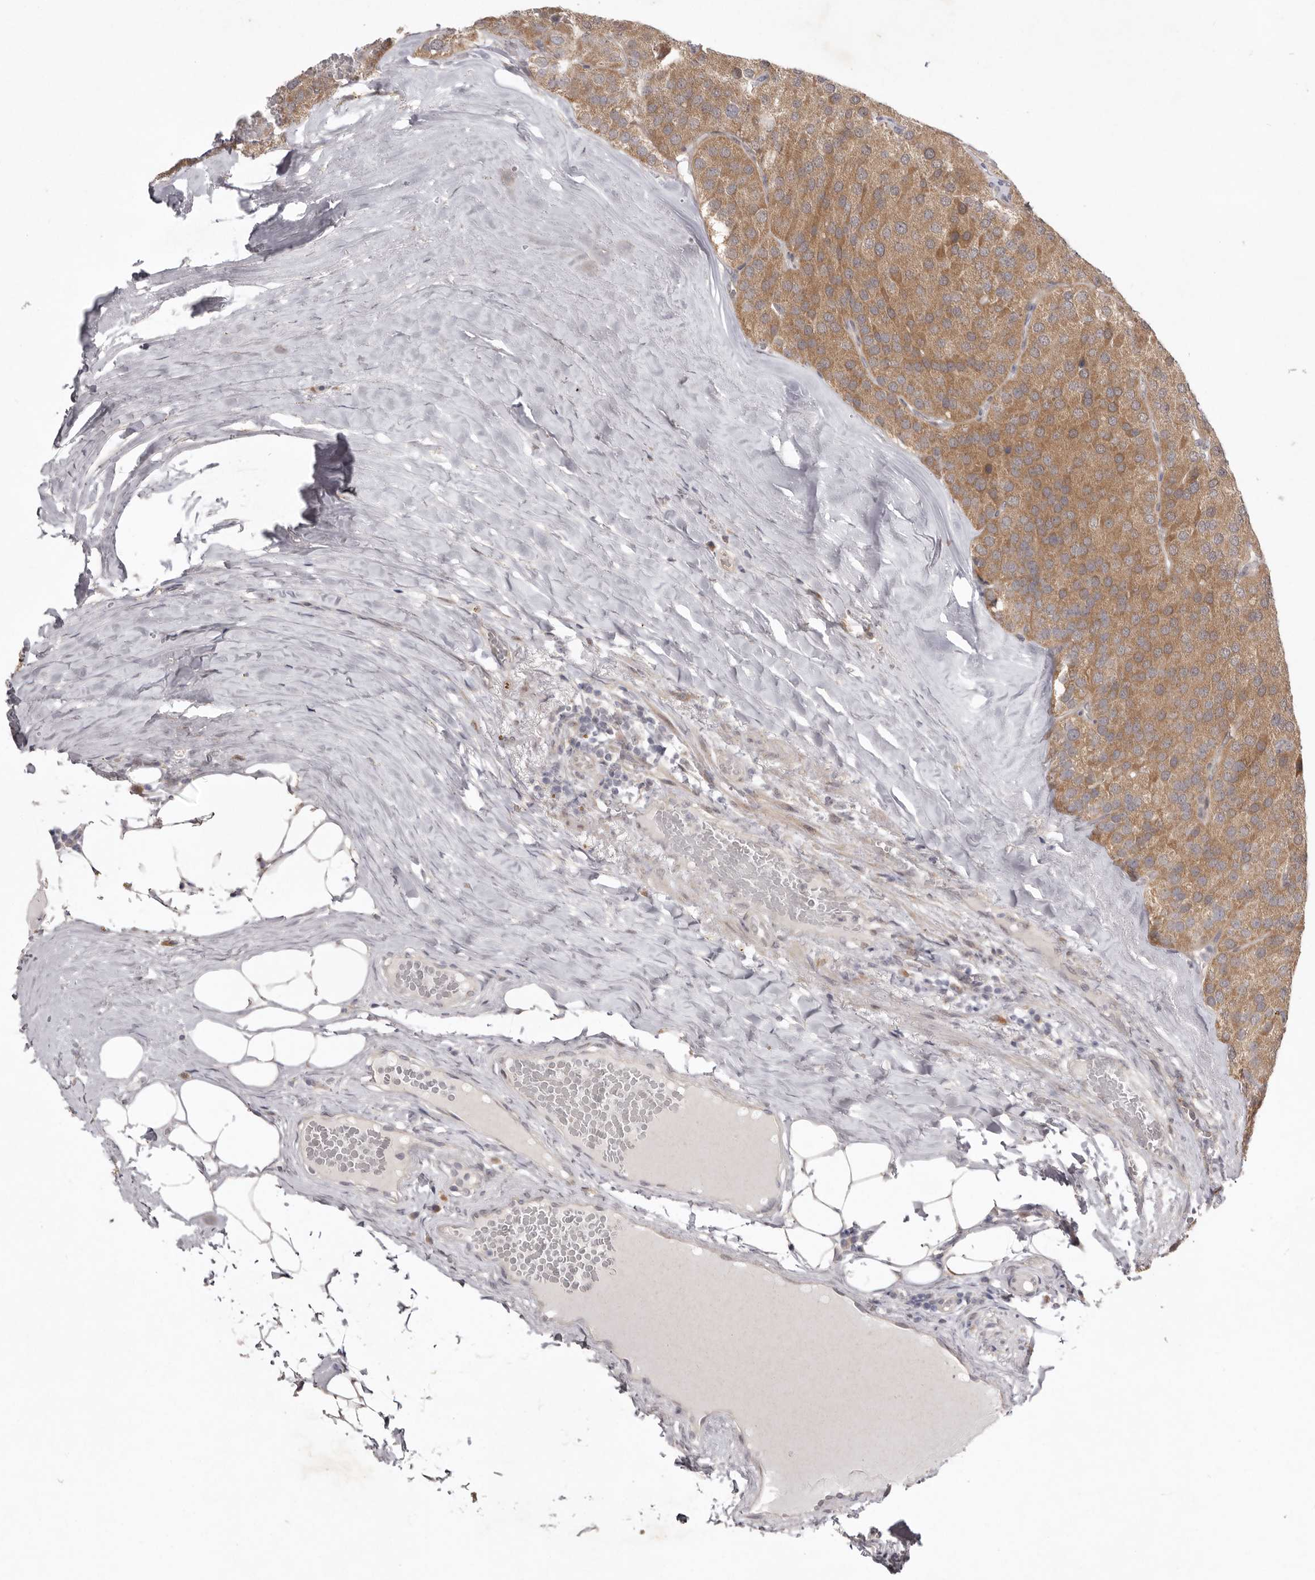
{"staining": {"intensity": "moderate", "quantity": ">75%", "location": "cytoplasmic/membranous"}, "tissue": "parathyroid gland", "cell_type": "Glandular cells", "image_type": "normal", "snomed": [{"axis": "morphology", "description": "Normal tissue, NOS"}, {"axis": "morphology", "description": "Adenoma, NOS"}, {"axis": "topography", "description": "Parathyroid gland"}], "caption": "The immunohistochemical stain labels moderate cytoplasmic/membranous positivity in glandular cells of unremarkable parathyroid gland. Using DAB (brown) and hematoxylin (blue) stains, captured at high magnification using brightfield microscopy.", "gene": "NSUN4", "patient": {"sex": "female", "age": 86}}